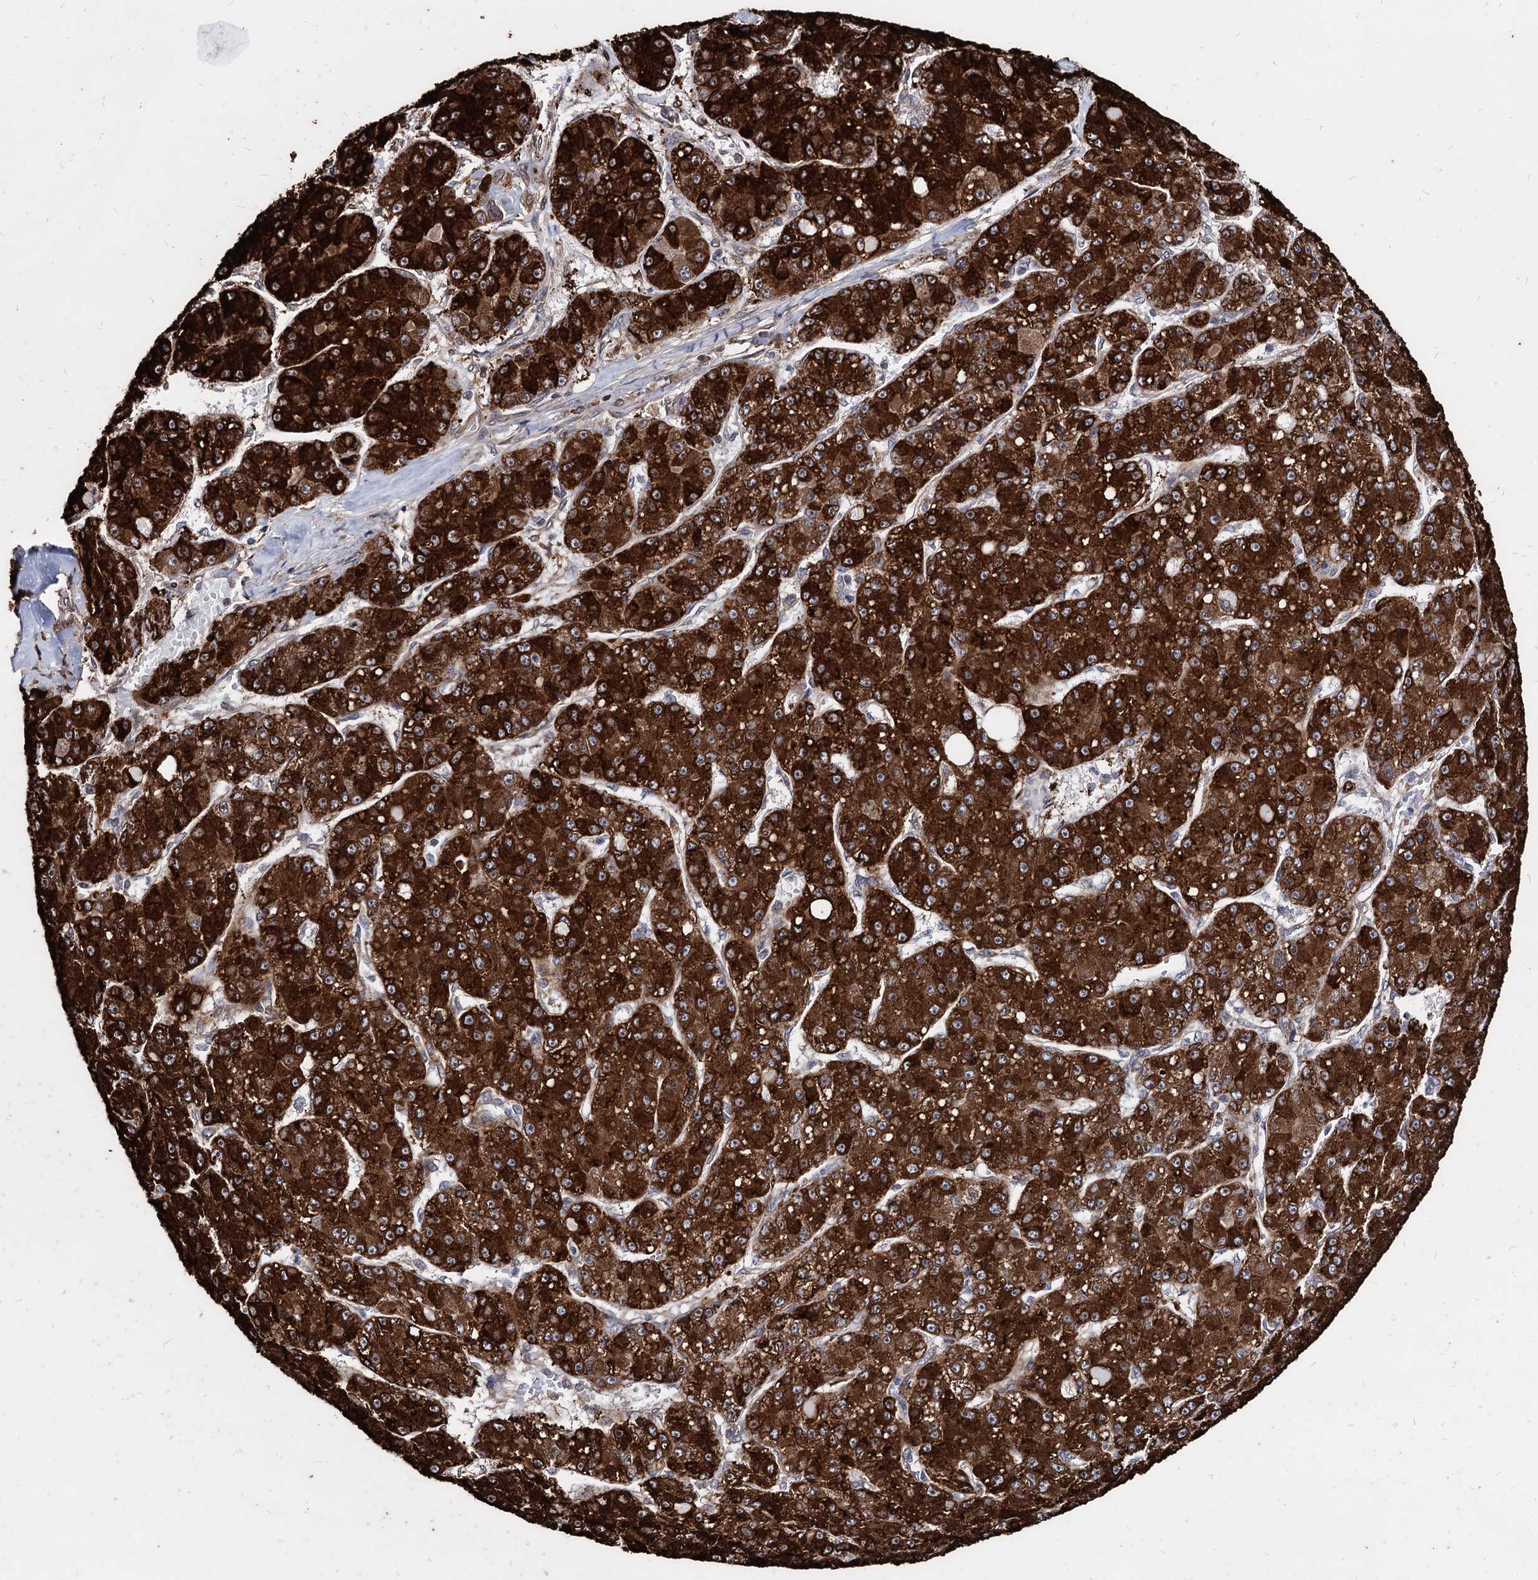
{"staining": {"intensity": "strong", "quantity": ">75%", "location": "cytoplasmic/membranous"}, "tissue": "liver cancer", "cell_type": "Tumor cells", "image_type": "cancer", "snomed": [{"axis": "morphology", "description": "Carcinoma, Hepatocellular, NOS"}, {"axis": "topography", "description": "Liver"}], "caption": "Immunohistochemical staining of liver cancer shows strong cytoplasmic/membranous protein positivity in approximately >75% of tumor cells. The staining is performed using DAB (3,3'-diaminobenzidine) brown chromogen to label protein expression. The nuclei are counter-stained blue using hematoxylin.", "gene": "ANKRD12", "patient": {"sex": "male", "age": 67}}